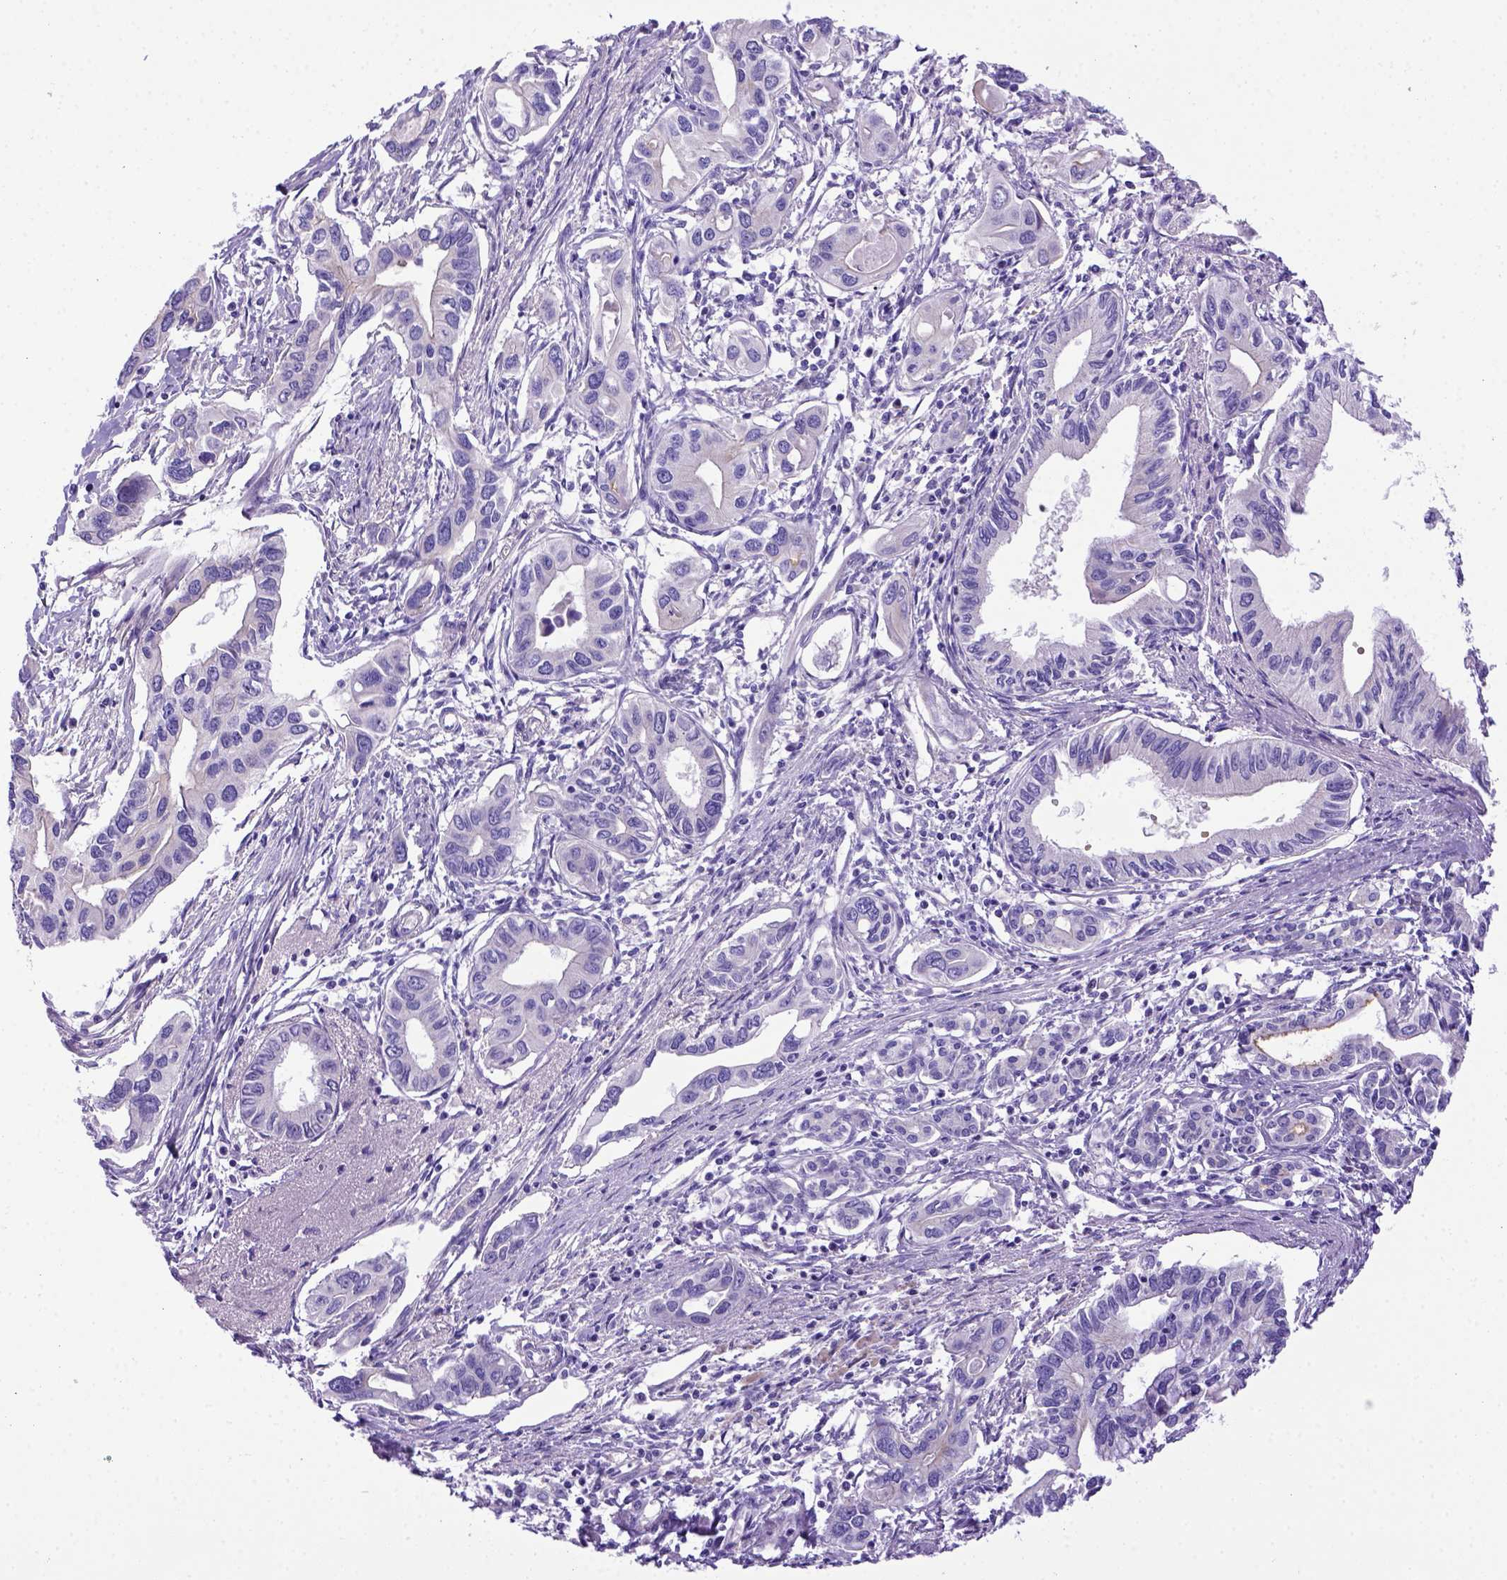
{"staining": {"intensity": "negative", "quantity": "none", "location": "none"}, "tissue": "pancreatic cancer", "cell_type": "Tumor cells", "image_type": "cancer", "snomed": [{"axis": "morphology", "description": "Adenocarcinoma, NOS"}, {"axis": "topography", "description": "Pancreas"}], "caption": "The IHC image has no significant positivity in tumor cells of pancreatic cancer tissue.", "gene": "ADAM12", "patient": {"sex": "male", "age": 60}}